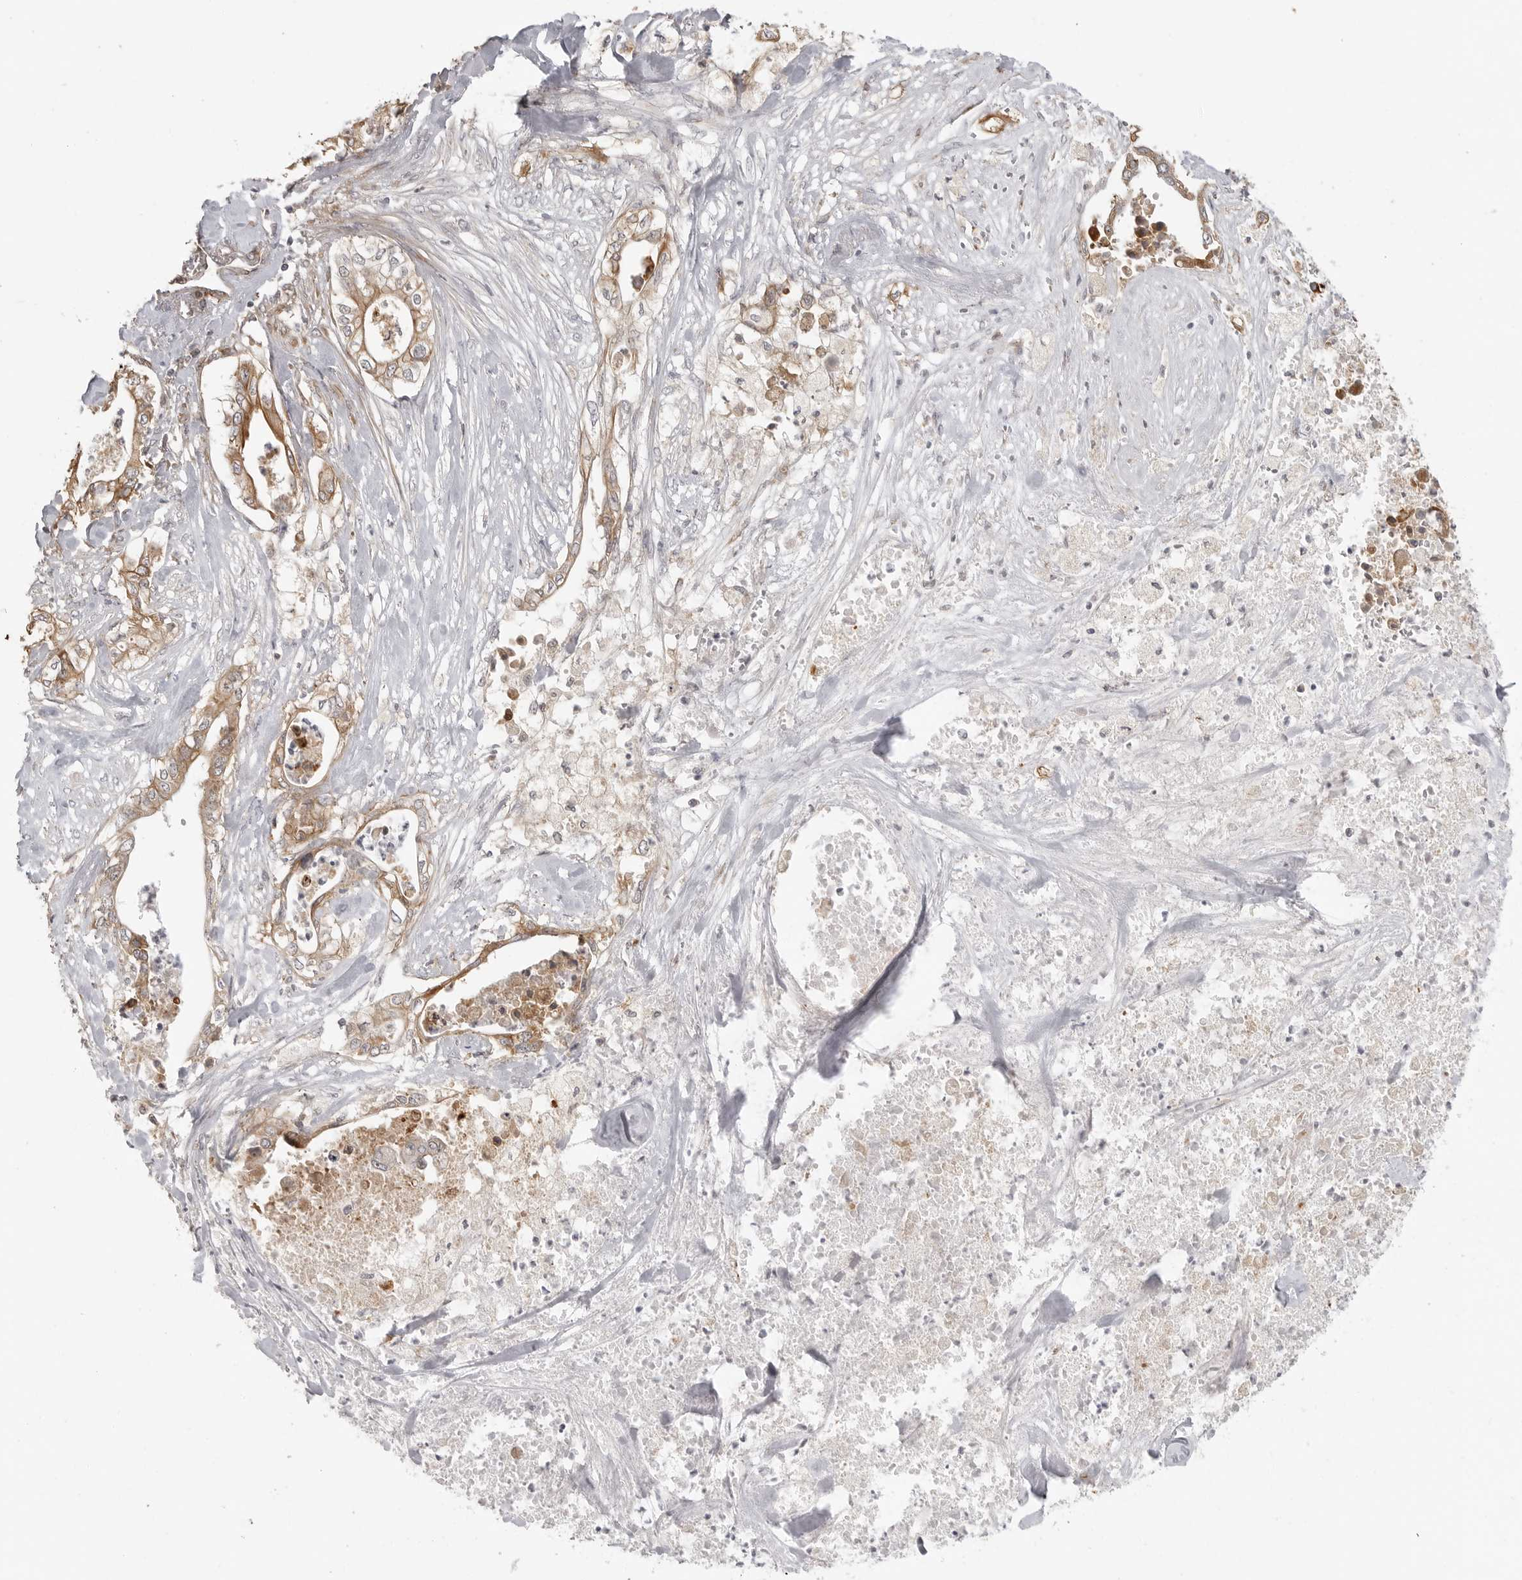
{"staining": {"intensity": "moderate", "quantity": ">75%", "location": "cytoplasmic/membranous"}, "tissue": "pancreatic cancer", "cell_type": "Tumor cells", "image_type": "cancer", "snomed": [{"axis": "morphology", "description": "Adenocarcinoma, NOS"}, {"axis": "topography", "description": "Pancreas"}], "caption": "There is medium levels of moderate cytoplasmic/membranous positivity in tumor cells of adenocarcinoma (pancreatic), as demonstrated by immunohistochemical staining (brown color).", "gene": "IDO1", "patient": {"sex": "female", "age": 78}}